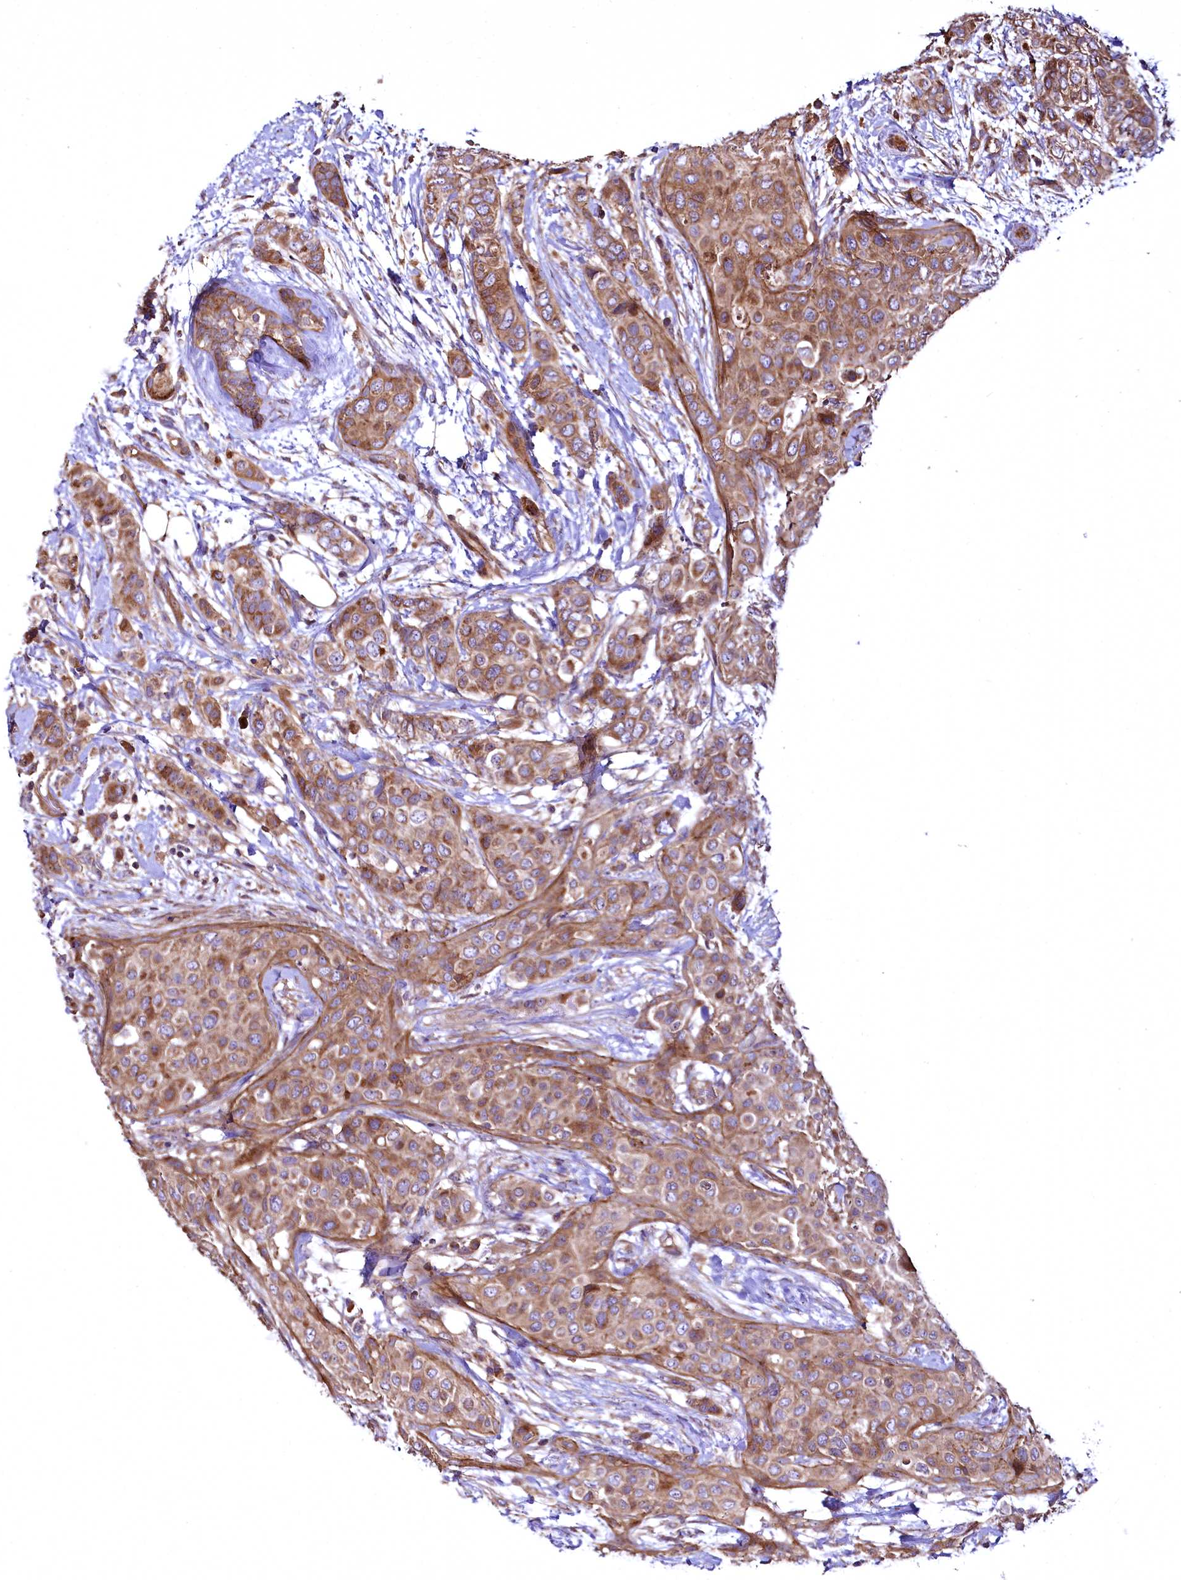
{"staining": {"intensity": "moderate", "quantity": ">75%", "location": "cytoplasmic/membranous"}, "tissue": "breast cancer", "cell_type": "Tumor cells", "image_type": "cancer", "snomed": [{"axis": "morphology", "description": "Lobular carcinoma"}, {"axis": "topography", "description": "Breast"}], "caption": "Breast lobular carcinoma stained with a brown dye displays moderate cytoplasmic/membranous positive staining in about >75% of tumor cells.", "gene": "TBCEL", "patient": {"sex": "female", "age": 51}}